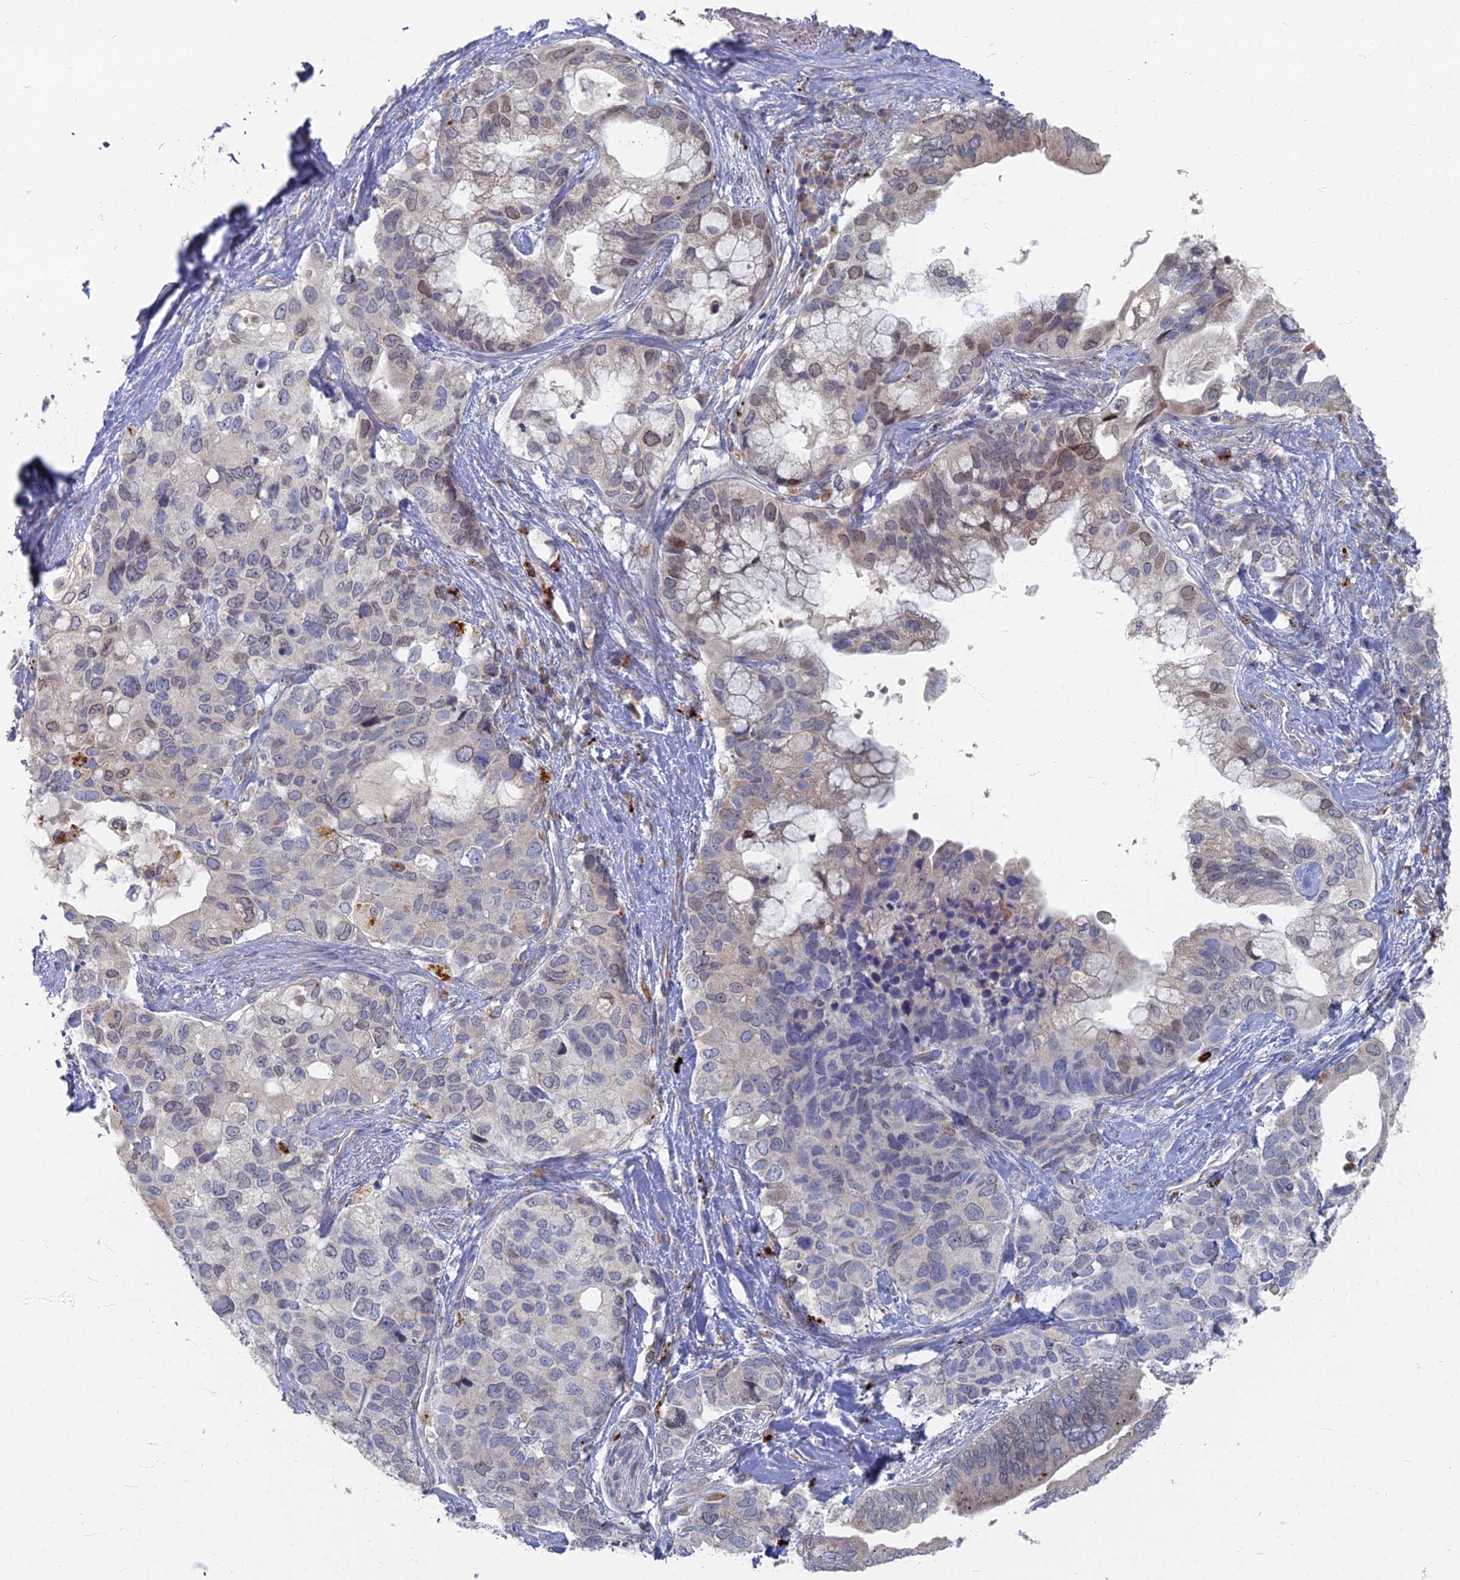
{"staining": {"intensity": "weak", "quantity": "<25%", "location": "cytoplasmic/membranous,nuclear"}, "tissue": "pancreatic cancer", "cell_type": "Tumor cells", "image_type": "cancer", "snomed": [{"axis": "morphology", "description": "Adenocarcinoma, NOS"}, {"axis": "topography", "description": "Pancreas"}], "caption": "Tumor cells show no significant protein positivity in adenocarcinoma (pancreatic).", "gene": "TMEM128", "patient": {"sex": "female", "age": 56}}